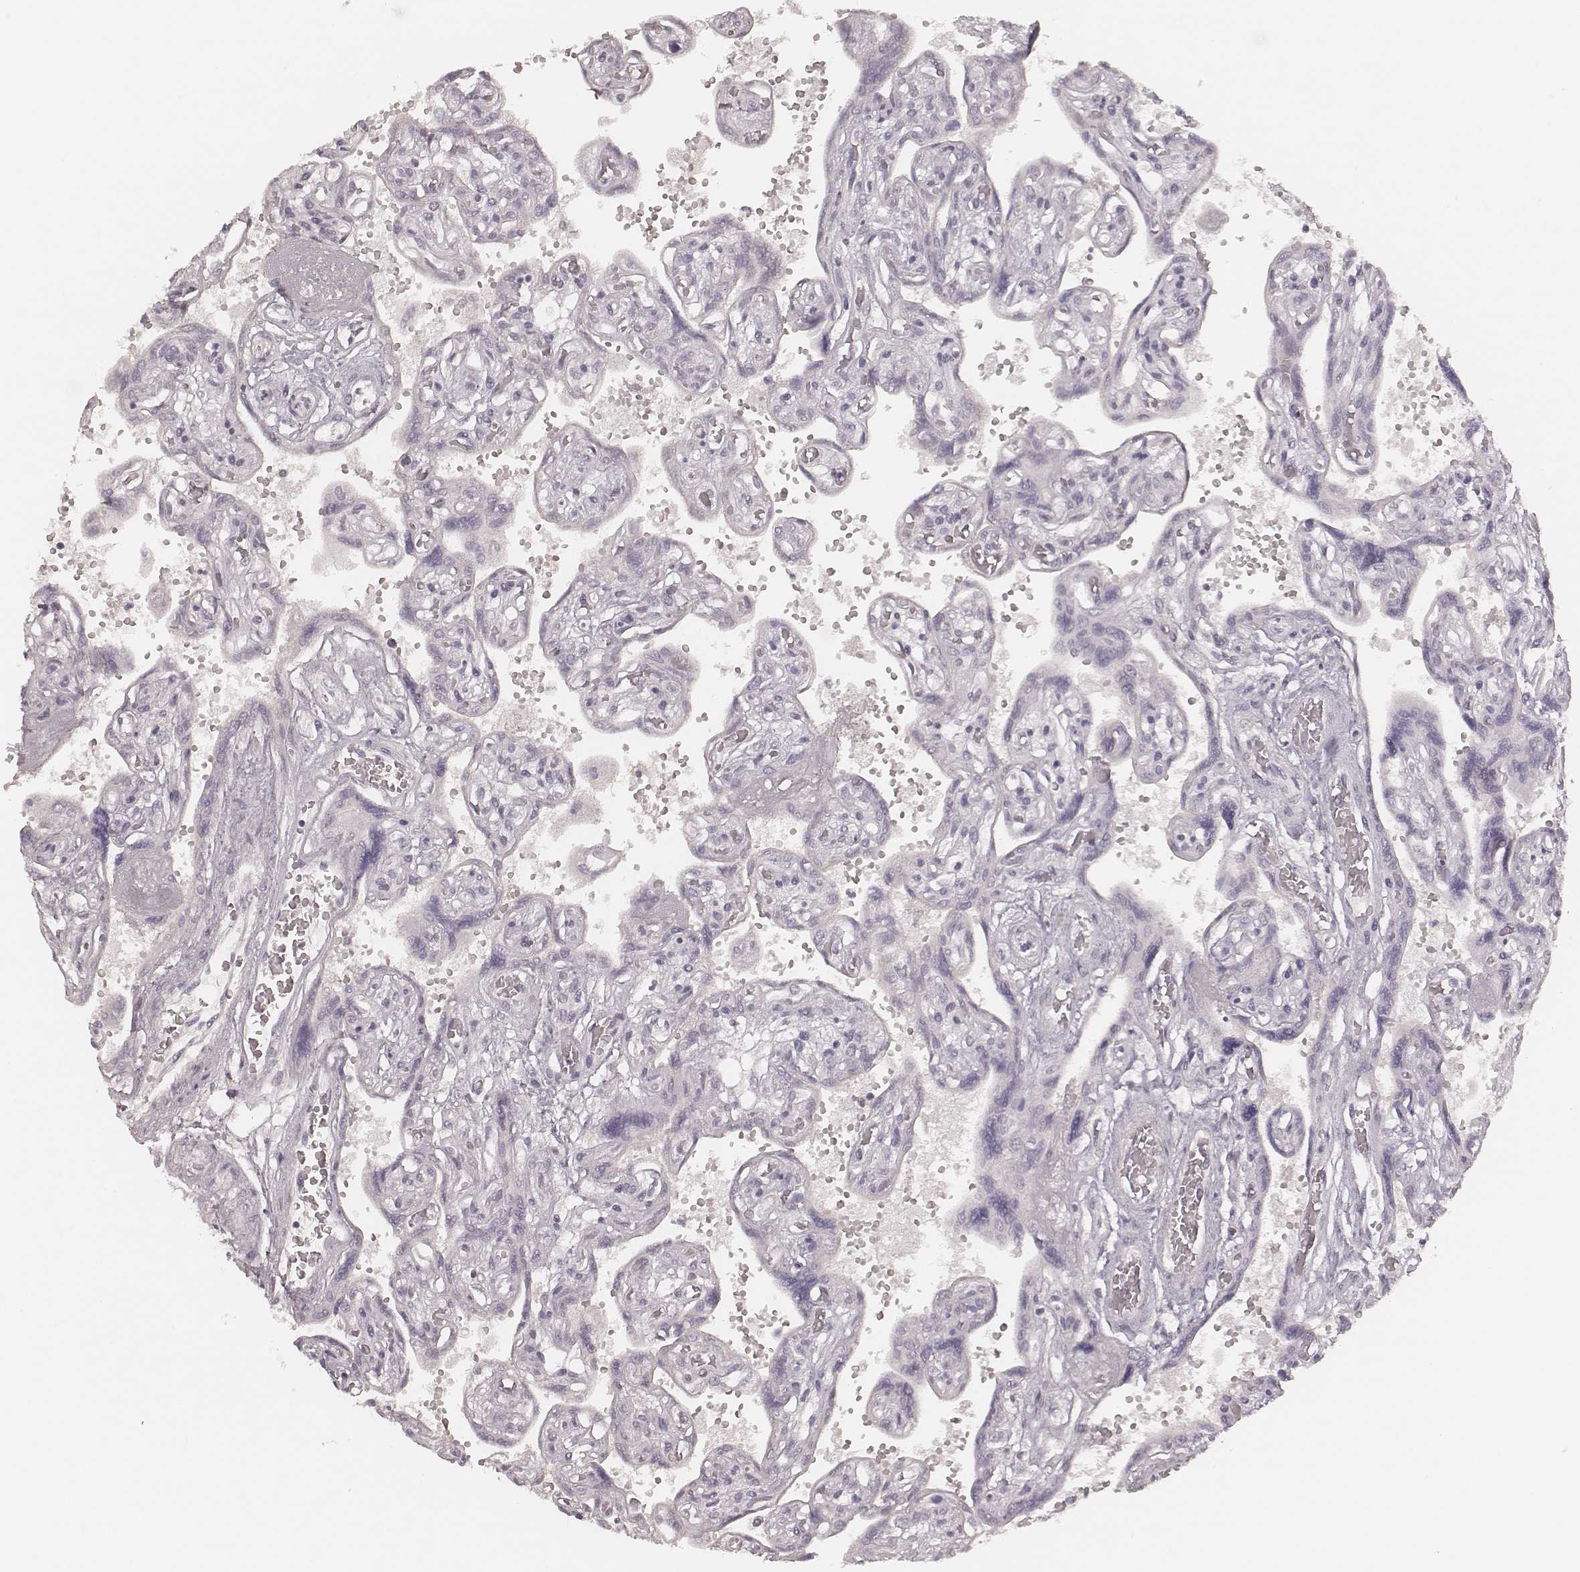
{"staining": {"intensity": "negative", "quantity": "none", "location": "none"}, "tissue": "placenta", "cell_type": "Decidual cells", "image_type": "normal", "snomed": [{"axis": "morphology", "description": "Normal tissue, NOS"}, {"axis": "topography", "description": "Placenta"}], "caption": "Immunohistochemistry (IHC) of normal human placenta displays no positivity in decidual cells.", "gene": "MSX1", "patient": {"sex": "female", "age": 32}}